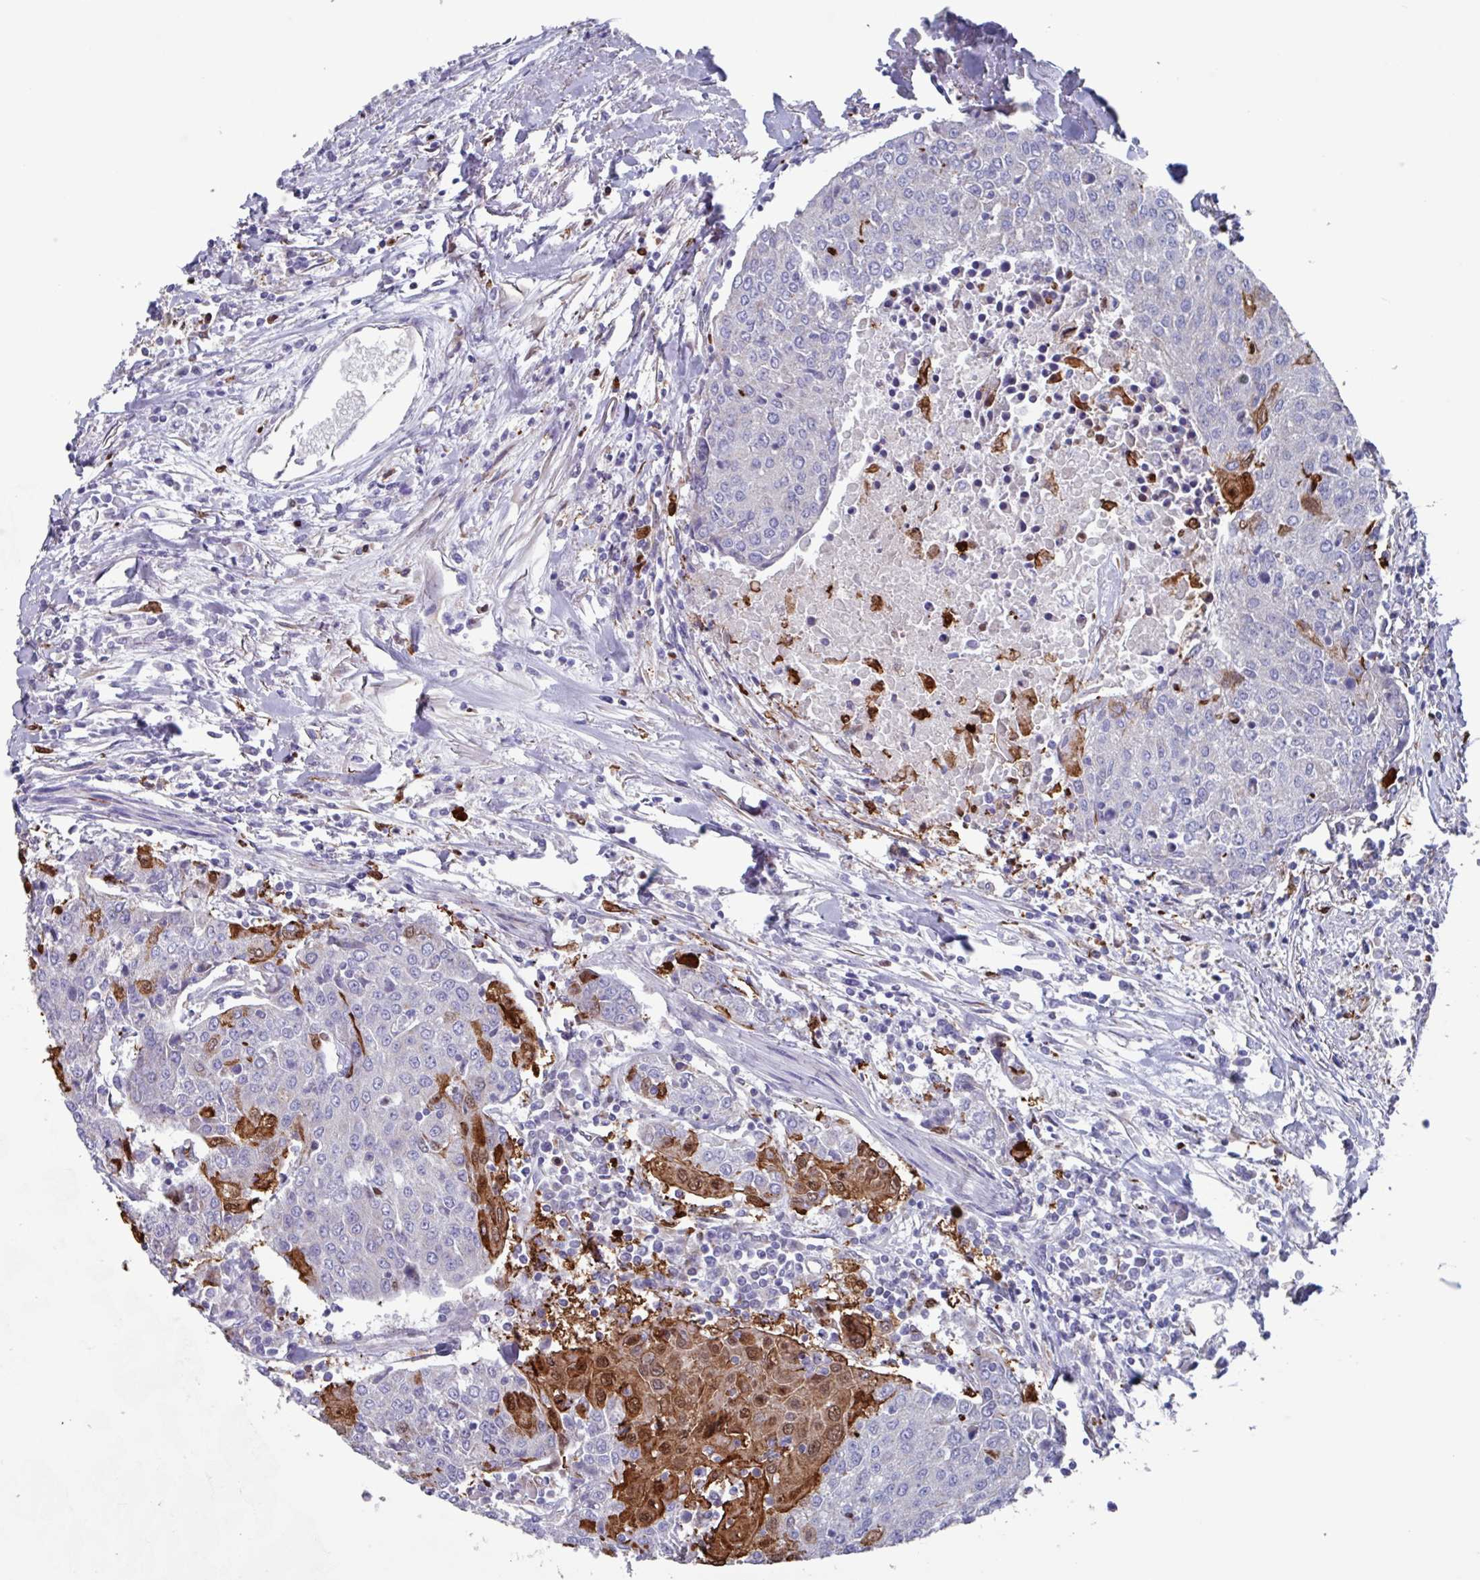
{"staining": {"intensity": "strong", "quantity": "<25%", "location": "cytoplasmic/membranous,nuclear"}, "tissue": "urothelial cancer", "cell_type": "Tumor cells", "image_type": "cancer", "snomed": [{"axis": "morphology", "description": "Urothelial carcinoma, High grade"}, {"axis": "topography", "description": "Urinary bladder"}], "caption": "Immunohistochemical staining of human urothelial cancer exhibits medium levels of strong cytoplasmic/membranous and nuclear positivity in approximately <25% of tumor cells.", "gene": "UQCC2", "patient": {"sex": "female", "age": 85}}